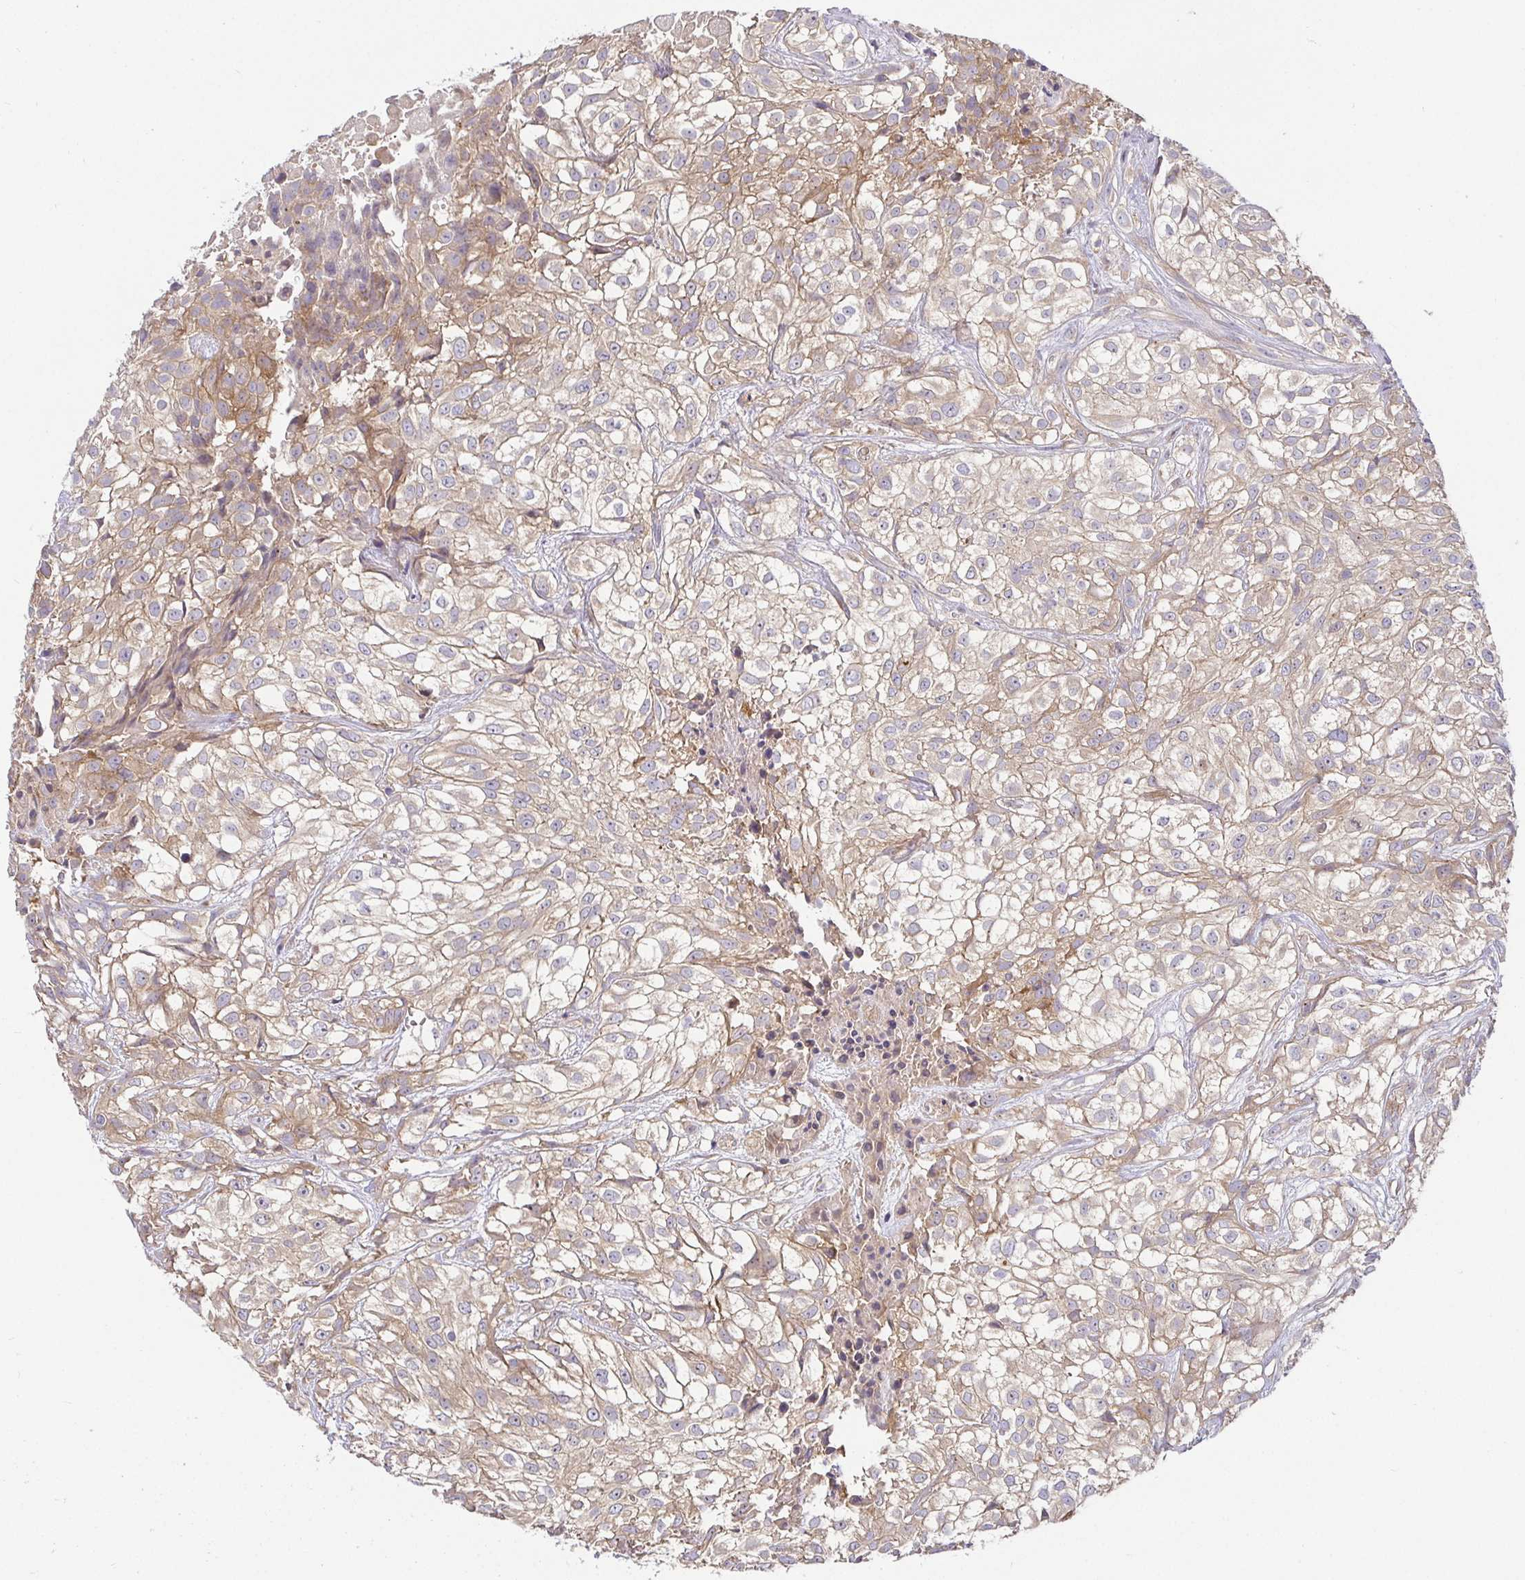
{"staining": {"intensity": "weak", "quantity": ">75%", "location": "cytoplasmic/membranous"}, "tissue": "urothelial cancer", "cell_type": "Tumor cells", "image_type": "cancer", "snomed": [{"axis": "morphology", "description": "Urothelial carcinoma, High grade"}, {"axis": "topography", "description": "Urinary bladder"}], "caption": "Immunohistochemical staining of human urothelial carcinoma (high-grade) demonstrates low levels of weak cytoplasmic/membranous staining in approximately >75% of tumor cells. (DAB (3,3'-diaminobenzidine) = brown stain, brightfield microscopy at high magnification).", "gene": "SNX8", "patient": {"sex": "male", "age": 56}}